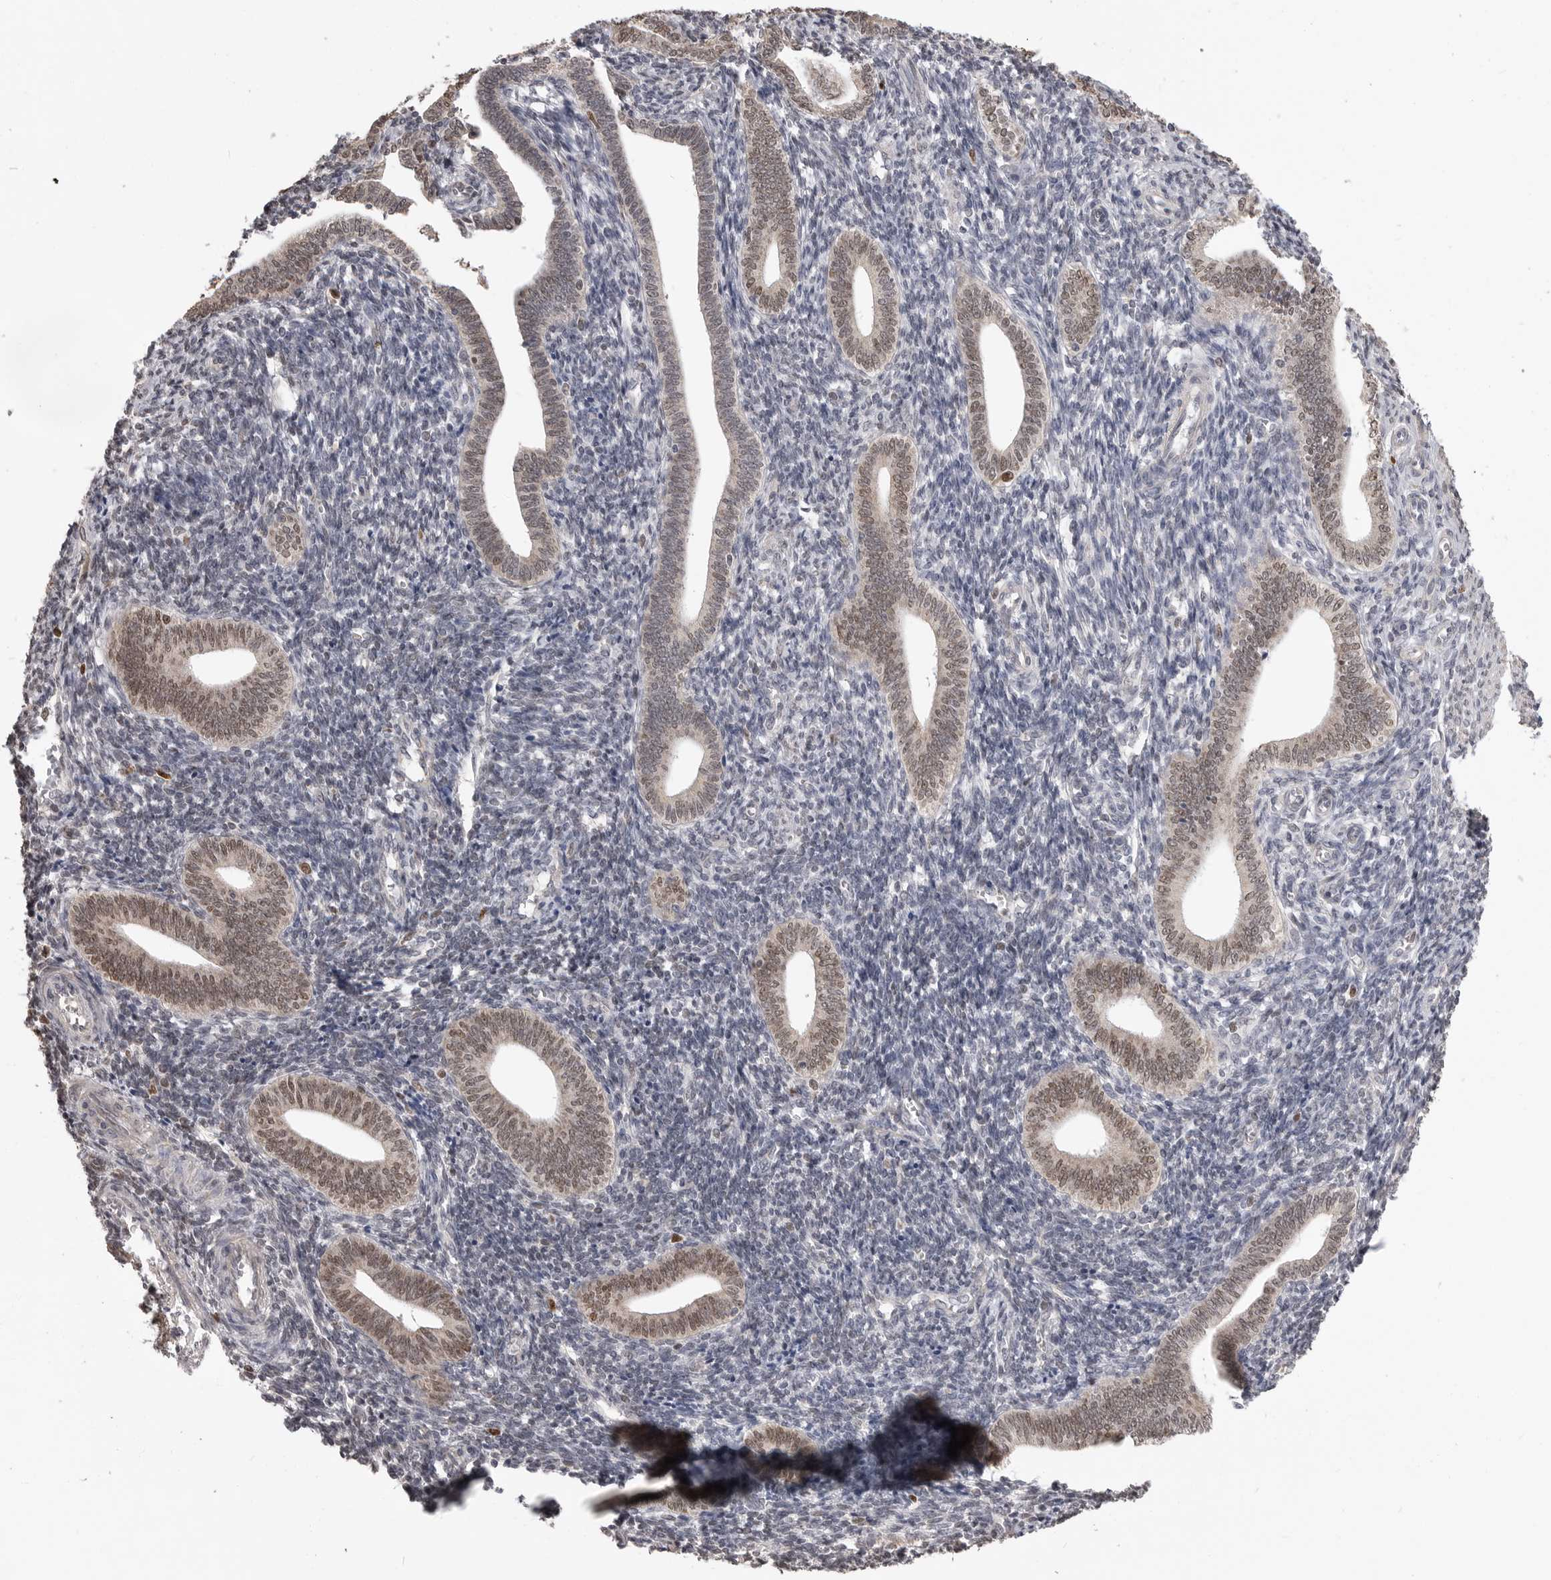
{"staining": {"intensity": "weak", "quantity": "25%-75%", "location": "nuclear"}, "tissue": "endometrium", "cell_type": "Cells in endometrial stroma", "image_type": "normal", "snomed": [{"axis": "morphology", "description": "Normal tissue, NOS"}, {"axis": "topography", "description": "Uterus"}, {"axis": "topography", "description": "Endometrium"}], "caption": "Benign endometrium exhibits weak nuclear positivity in approximately 25%-75% of cells in endometrial stroma, visualized by immunohistochemistry.", "gene": "SMARCC1", "patient": {"sex": "female", "age": 33}}